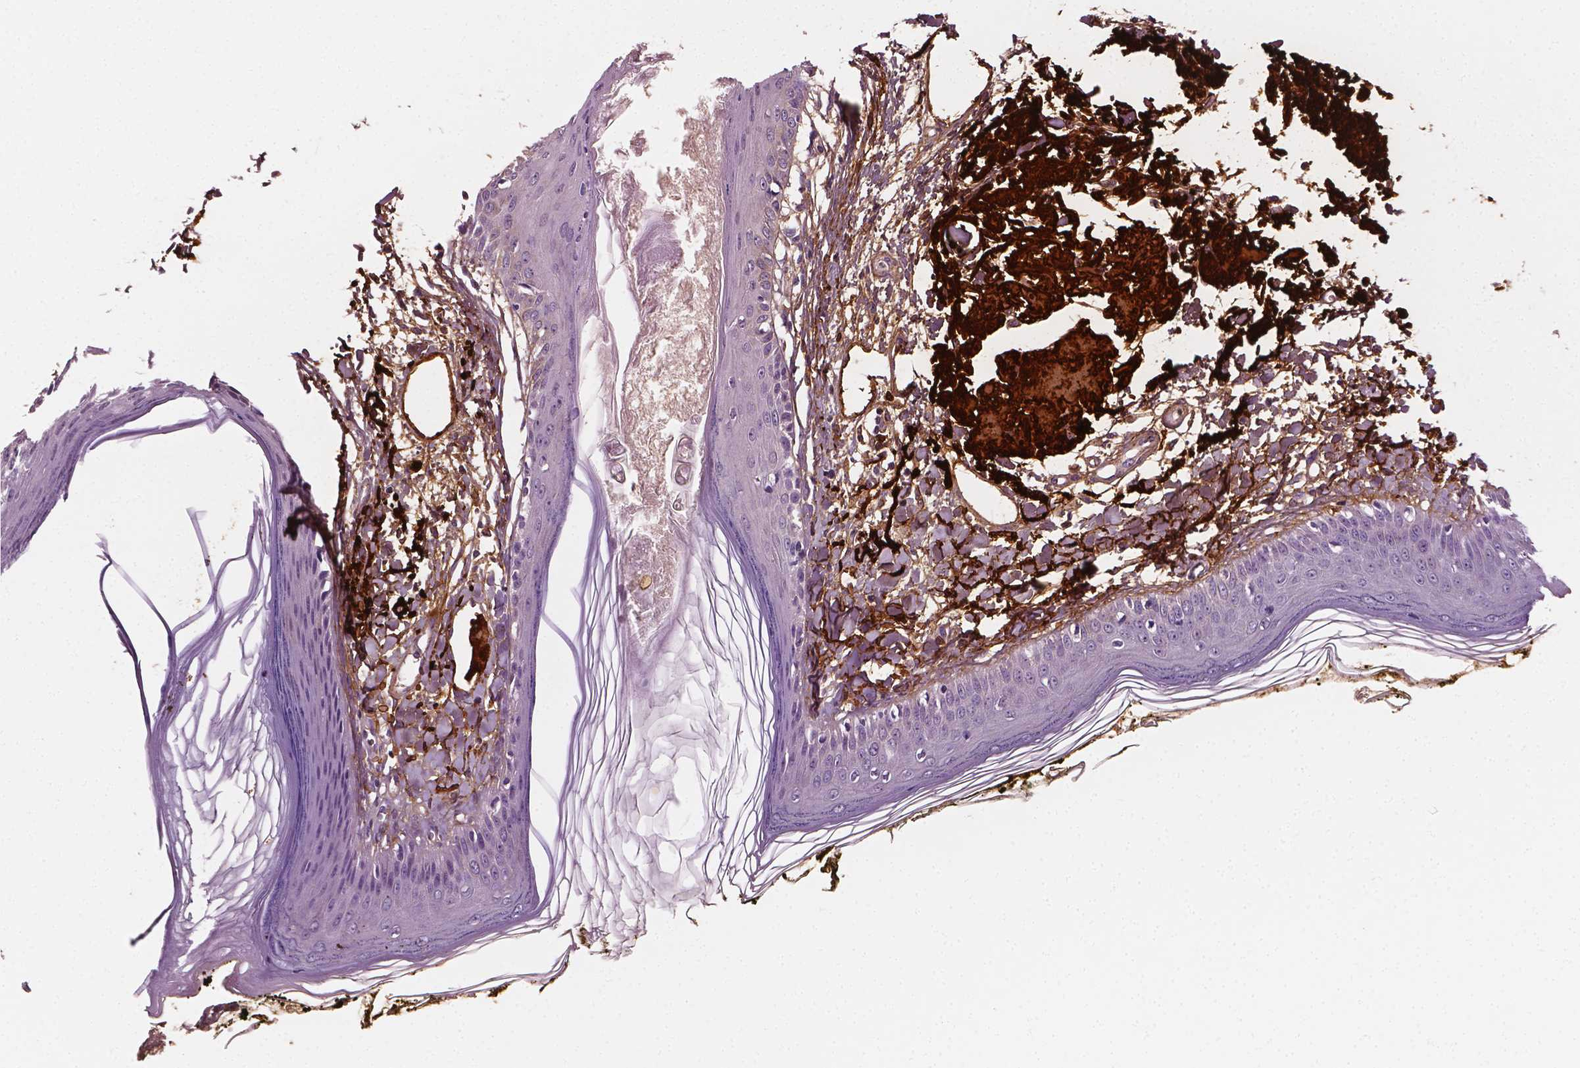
{"staining": {"intensity": "moderate", "quantity": ">75%", "location": "cytoplasmic/membranous"}, "tissue": "skin", "cell_type": "Fibroblasts", "image_type": "normal", "snomed": [{"axis": "morphology", "description": "Normal tissue, NOS"}, {"axis": "topography", "description": "Skin"}], "caption": "Immunohistochemical staining of normal skin shows medium levels of moderate cytoplasmic/membranous staining in approximately >75% of fibroblasts.", "gene": "FBLN1", "patient": {"sex": "male", "age": 76}}